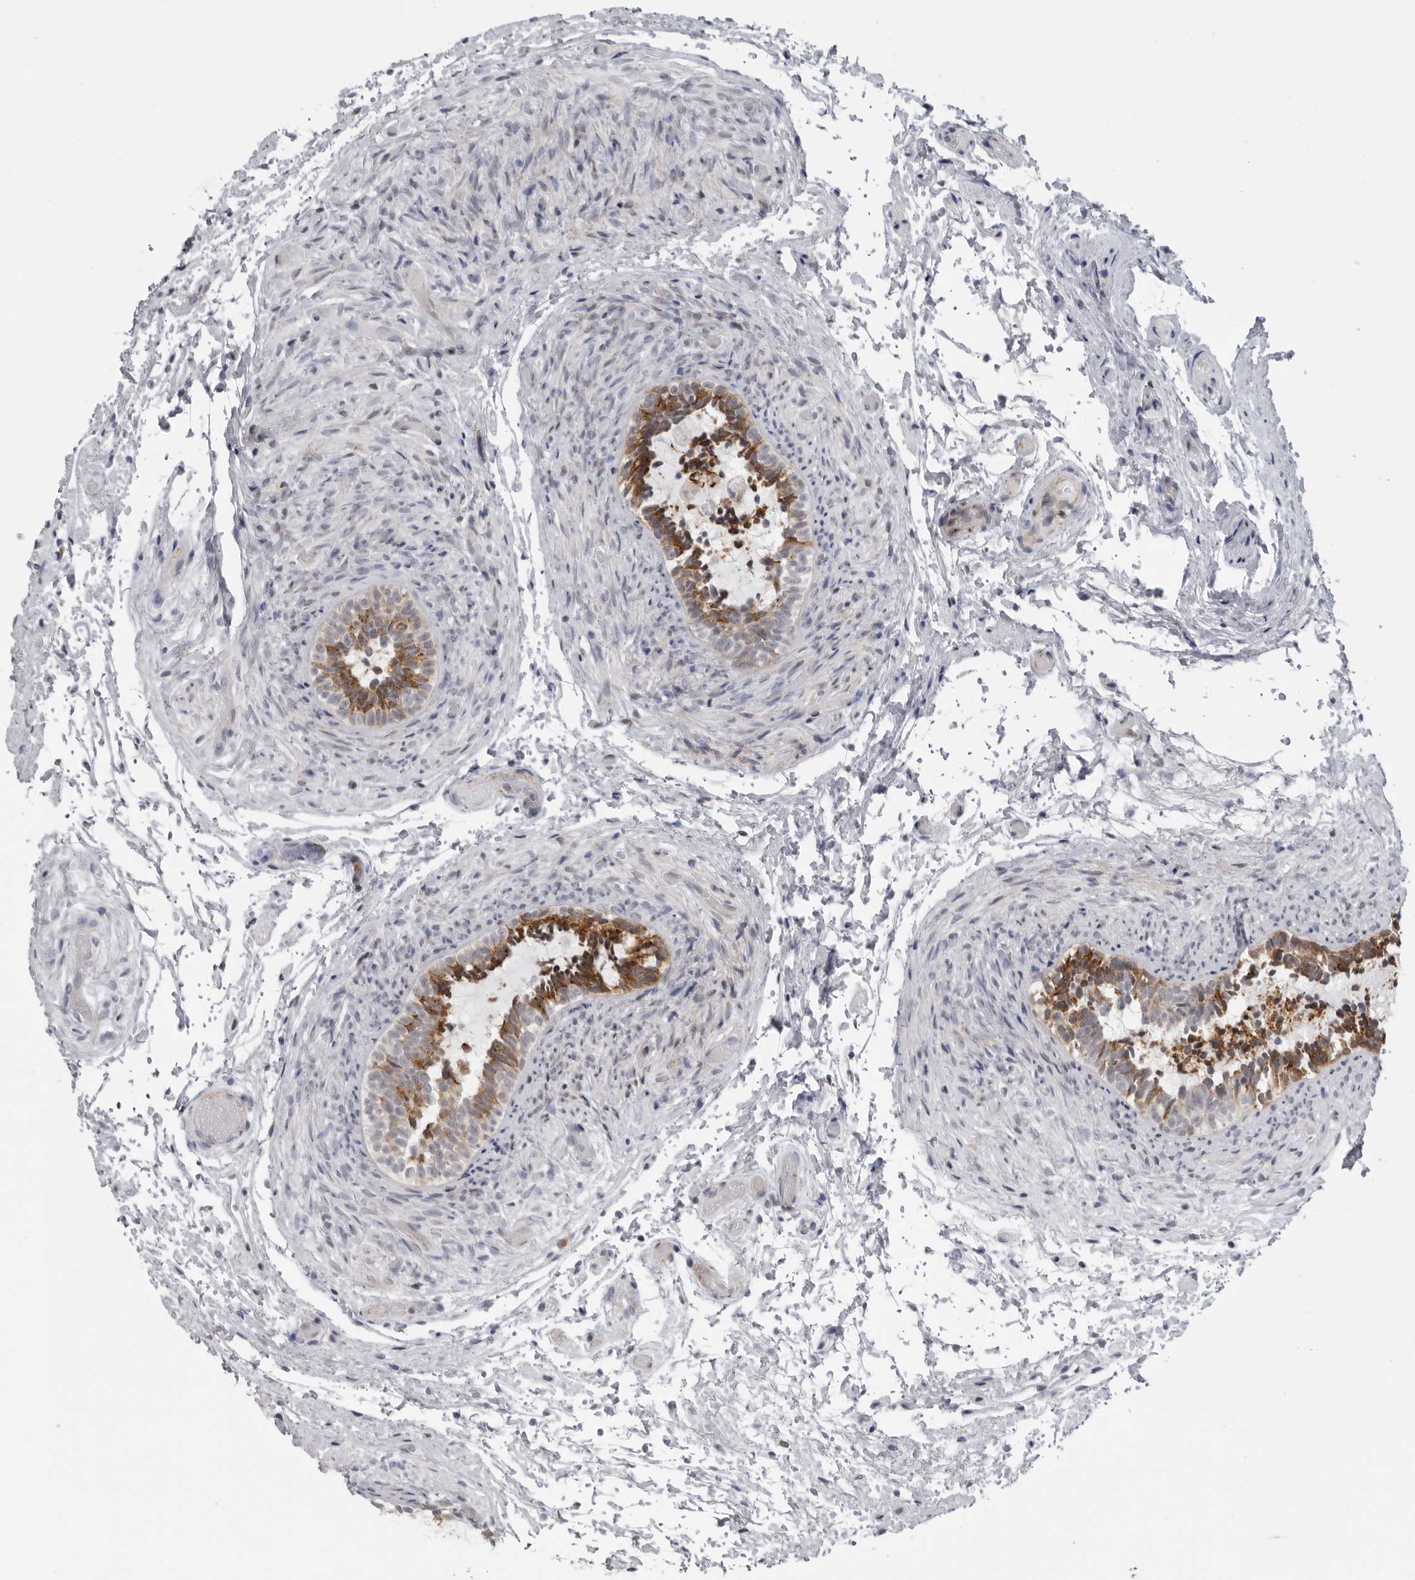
{"staining": {"intensity": "strong", "quantity": "25%-75%", "location": "cytoplasmic/membranous"}, "tissue": "epididymis", "cell_type": "Glandular cells", "image_type": "normal", "snomed": [{"axis": "morphology", "description": "Normal tissue, NOS"}, {"axis": "topography", "description": "Epididymis"}], "caption": "Benign epididymis displays strong cytoplasmic/membranous staining in about 25%-75% of glandular cells, visualized by immunohistochemistry.", "gene": "ALPK2", "patient": {"sex": "male", "age": 5}}